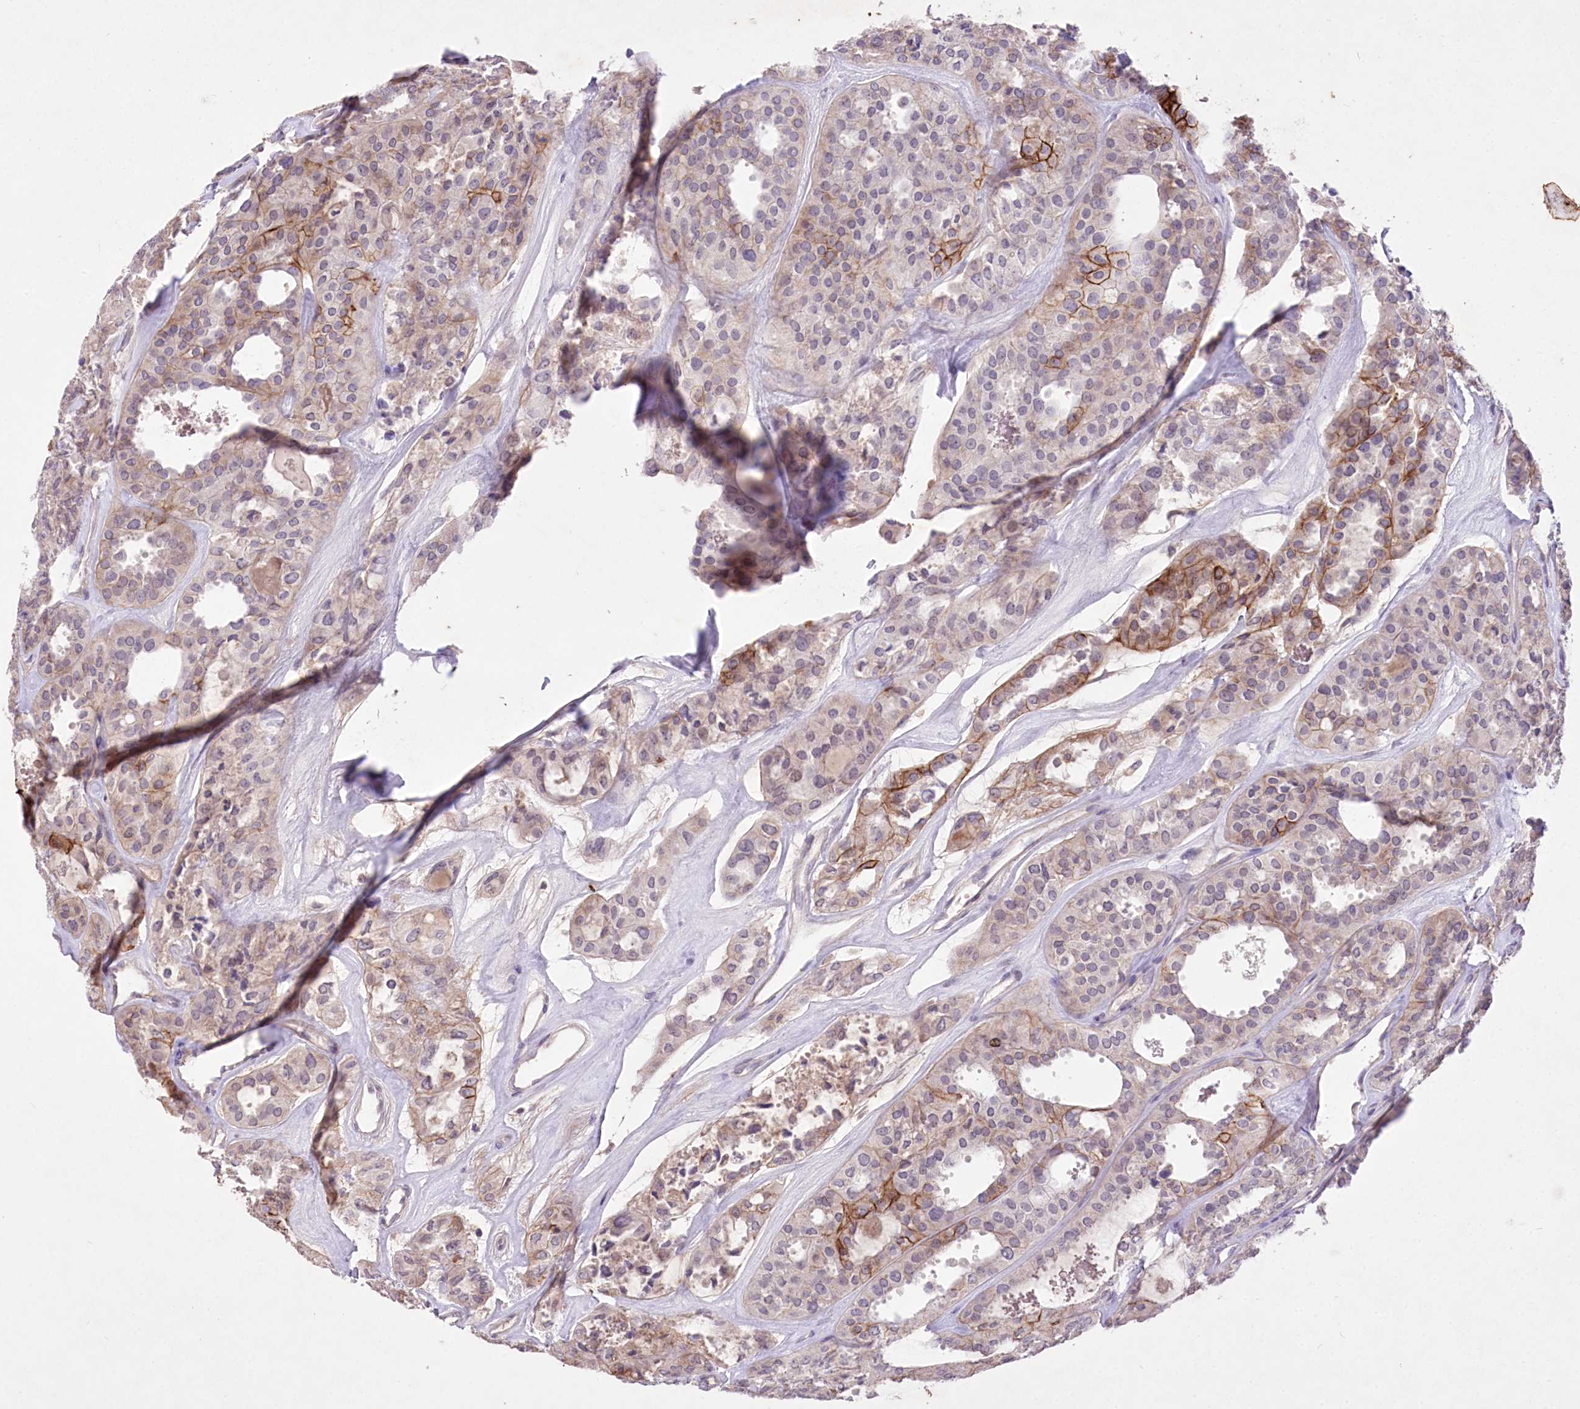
{"staining": {"intensity": "strong", "quantity": "<25%", "location": "cytoplasmic/membranous"}, "tissue": "thyroid cancer", "cell_type": "Tumor cells", "image_type": "cancer", "snomed": [{"axis": "morphology", "description": "Follicular adenoma carcinoma, NOS"}, {"axis": "topography", "description": "Thyroid gland"}], "caption": "DAB immunohistochemical staining of human thyroid follicular adenoma carcinoma exhibits strong cytoplasmic/membranous protein expression in approximately <25% of tumor cells.", "gene": "ENPP1", "patient": {"sex": "male", "age": 75}}